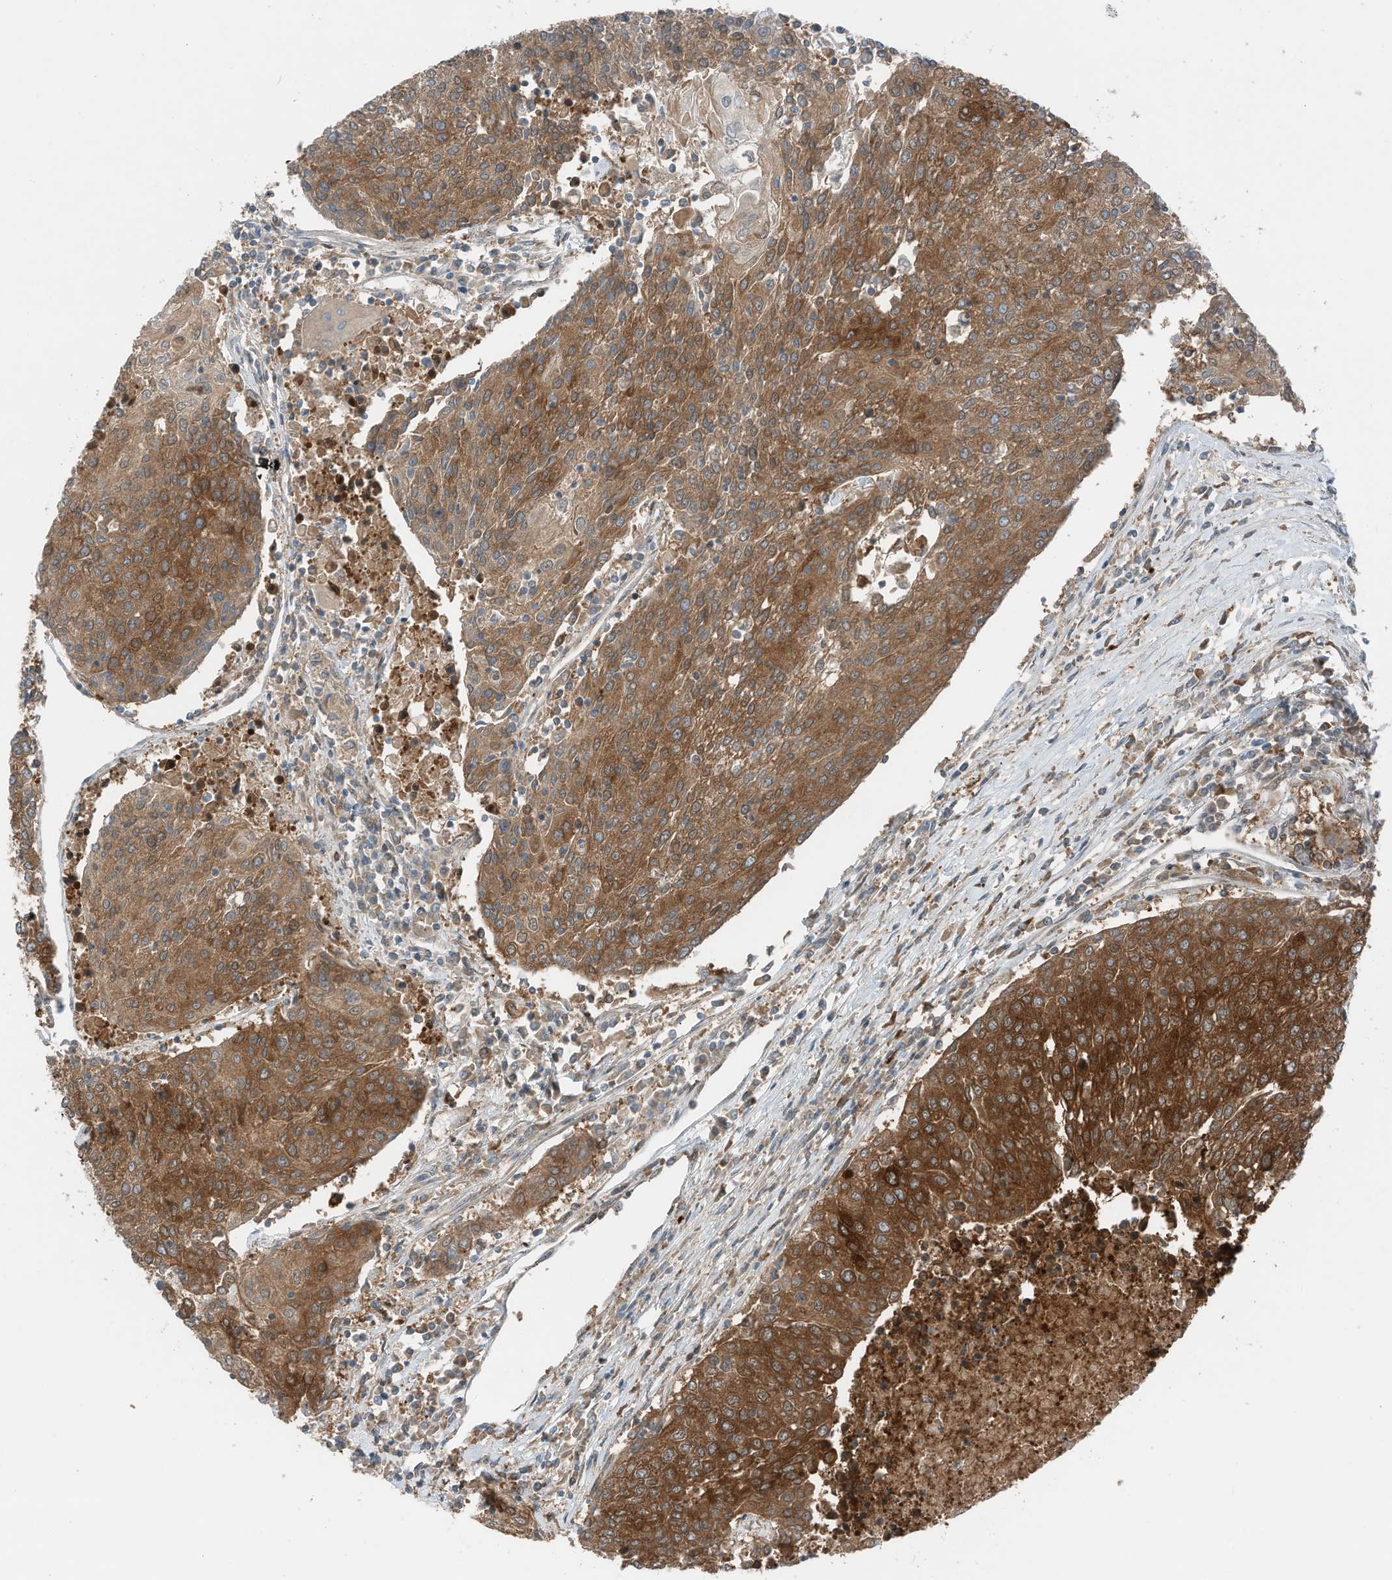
{"staining": {"intensity": "strong", "quantity": ">75%", "location": "cytoplasmic/membranous"}, "tissue": "urothelial cancer", "cell_type": "Tumor cells", "image_type": "cancer", "snomed": [{"axis": "morphology", "description": "Urothelial carcinoma, High grade"}, {"axis": "topography", "description": "Urinary bladder"}], "caption": "Human urothelial carcinoma (high-grade) stained for a protein (brown) shows strong cytoplasmic/membranous positive positivity in approximately >75% of tumor cells.", "gene": "RMND1", "patient": {"sex": "female", "age": 85}}